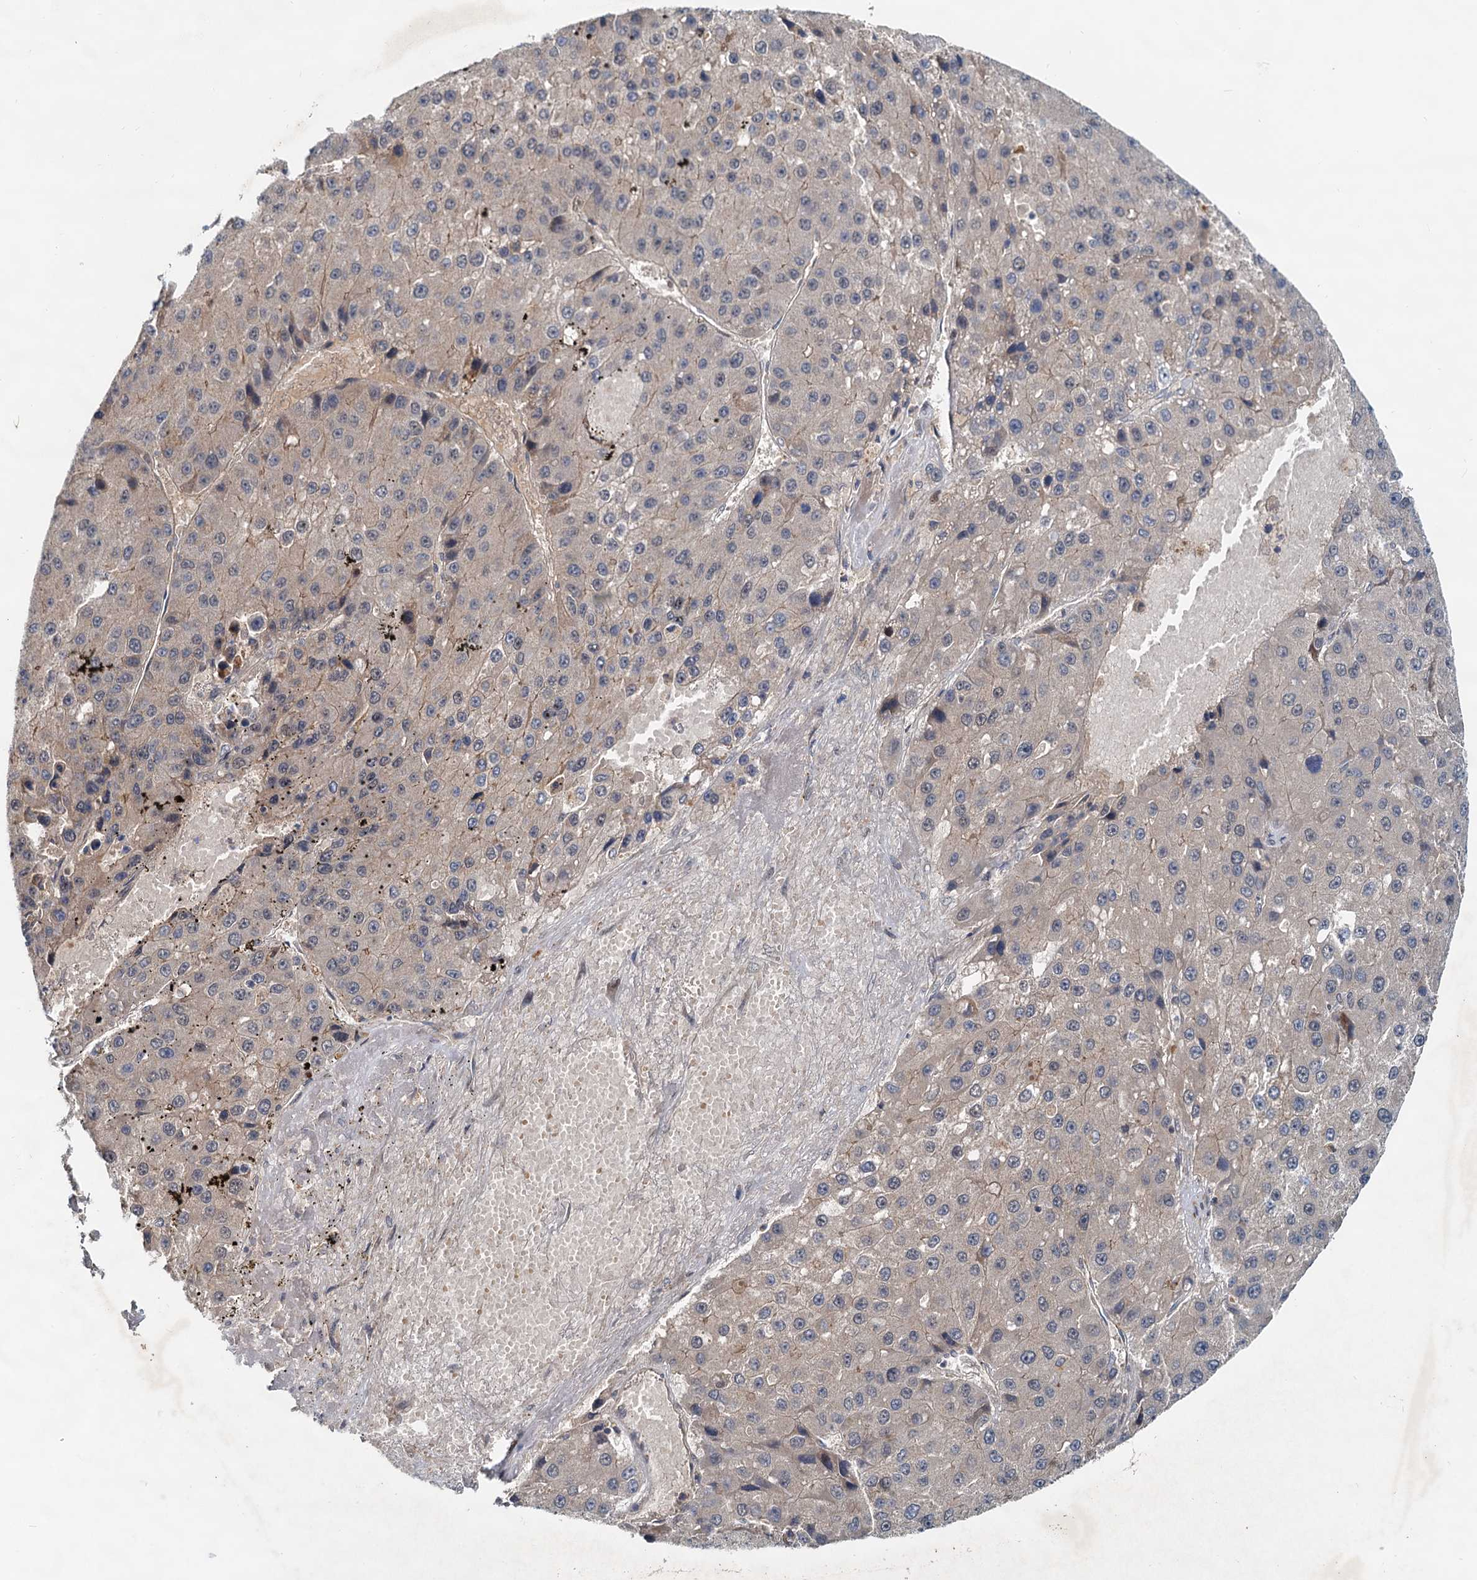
{"staining": {"intensity": "negative", "quantity": "none", "location": "none"}, "tissue": "liver cancer", "cell_type": "Tumor cells", "image_type": "cancer", "snomed": [{"axis": "morphology", "description": "Carcinoma, Hepatocellular, NOS"}, {"axis": "topography", "description": "Liver"}], "caption": "There is no significant expression in tumor cells of liver cancer (hepatocellular carcinoma).", "gene": "CEP68", "patient": {"sex": "female", "age": 73}}